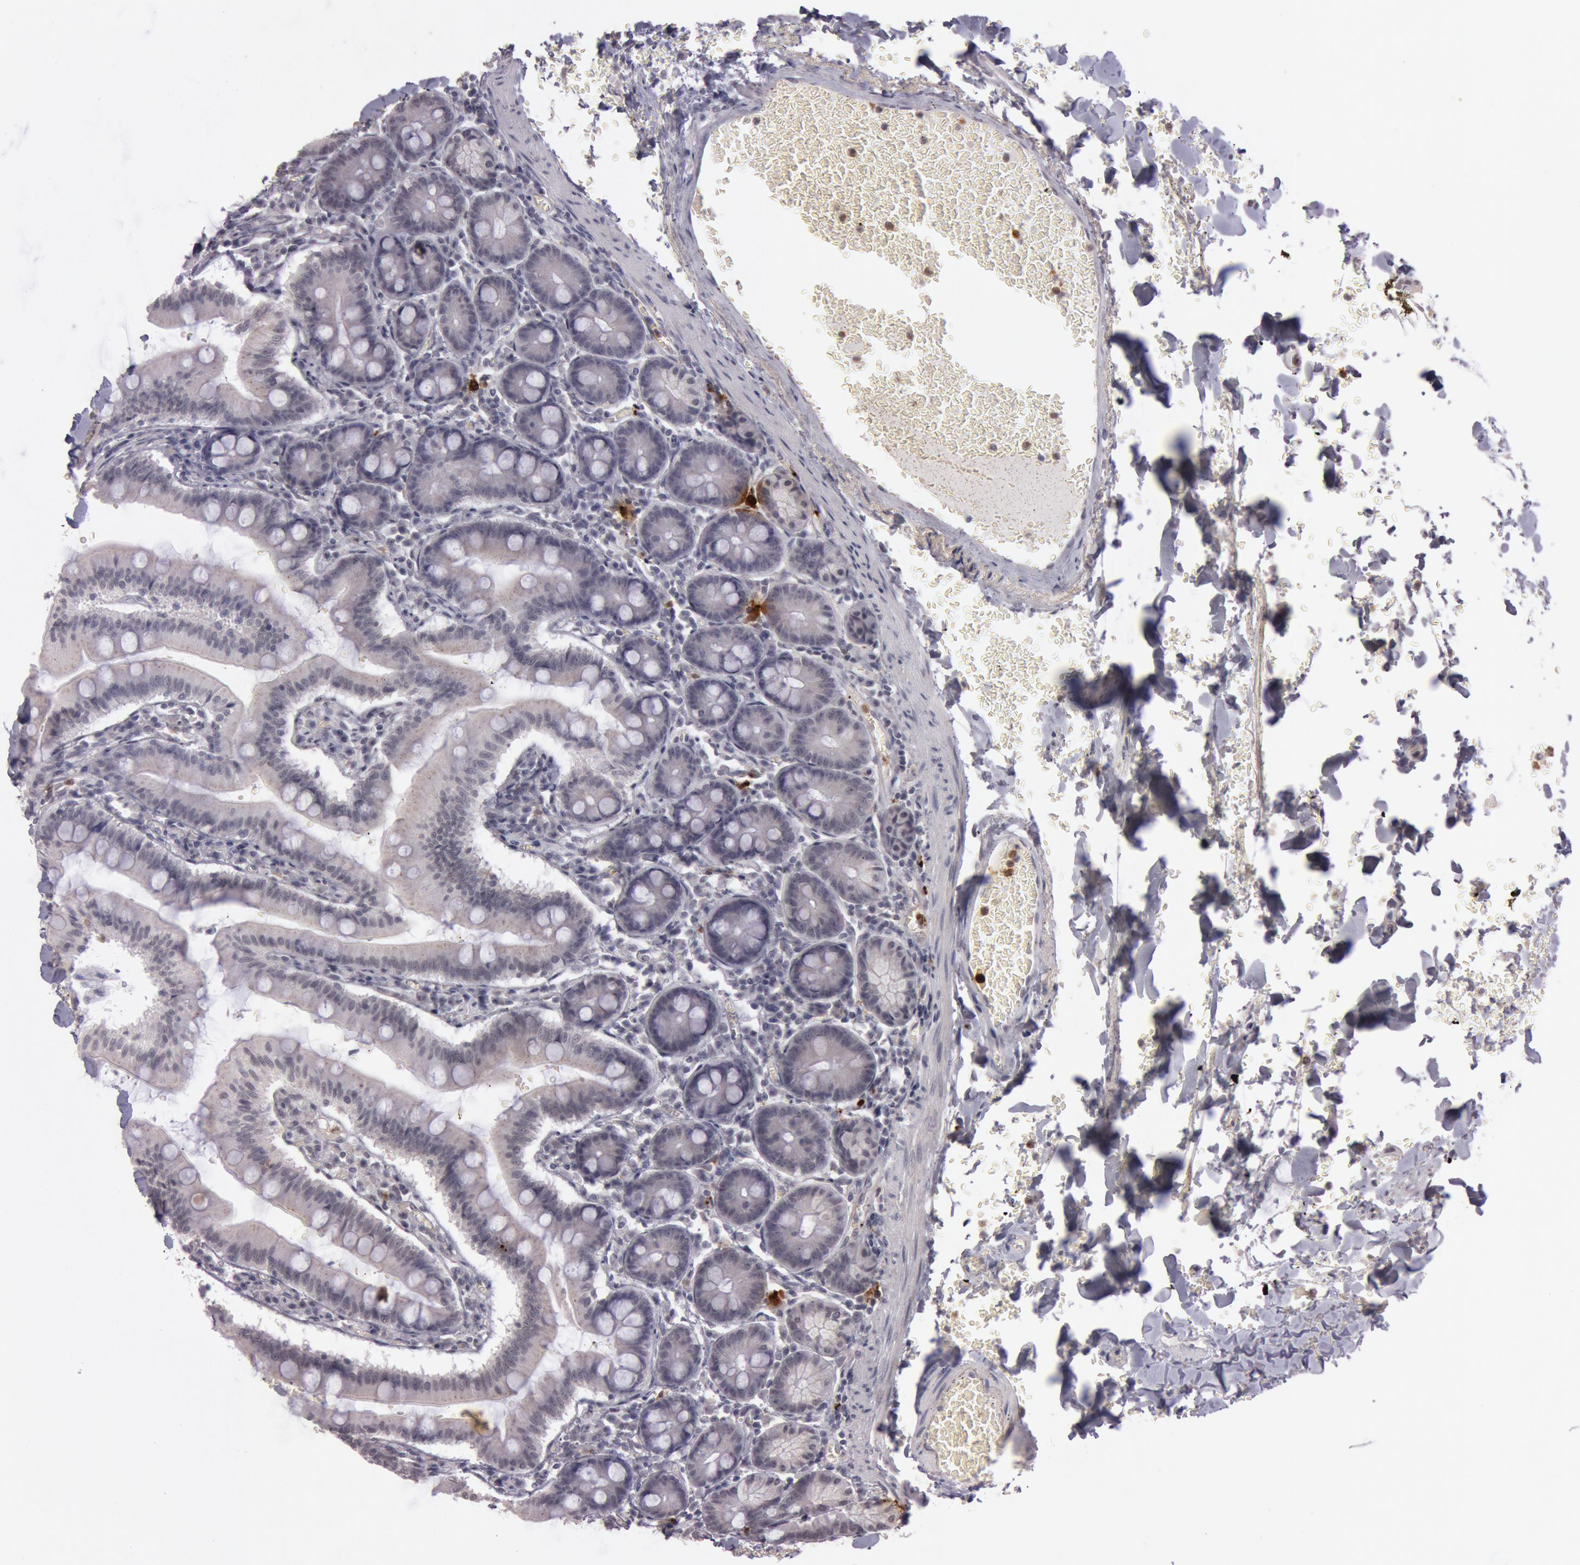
{"staining": {"intensity": "negative", "quantity": "none", "location": "none"}, "tissue": "small intestine", "cell_type": "Glandular cells", "image_type": "normal", "snomed": [{"axis": "morphology", "description": "Normal tissue, NOS"}, {"axis": "topography", "description": "Small intestine"}], "caption": "Immunohistochemistry photomicrograph of unremarkable small intestine: small intestine stained with DAB displays no significant protein staining in glandular cells. The staining was performed using DAB to visualize the protein expression in brown, while the nuclei were stained in blue with hematoxylin (Magnification: 20x).", "gene": "KDM6A", "patient": {"sex": "male", "age": 71}}